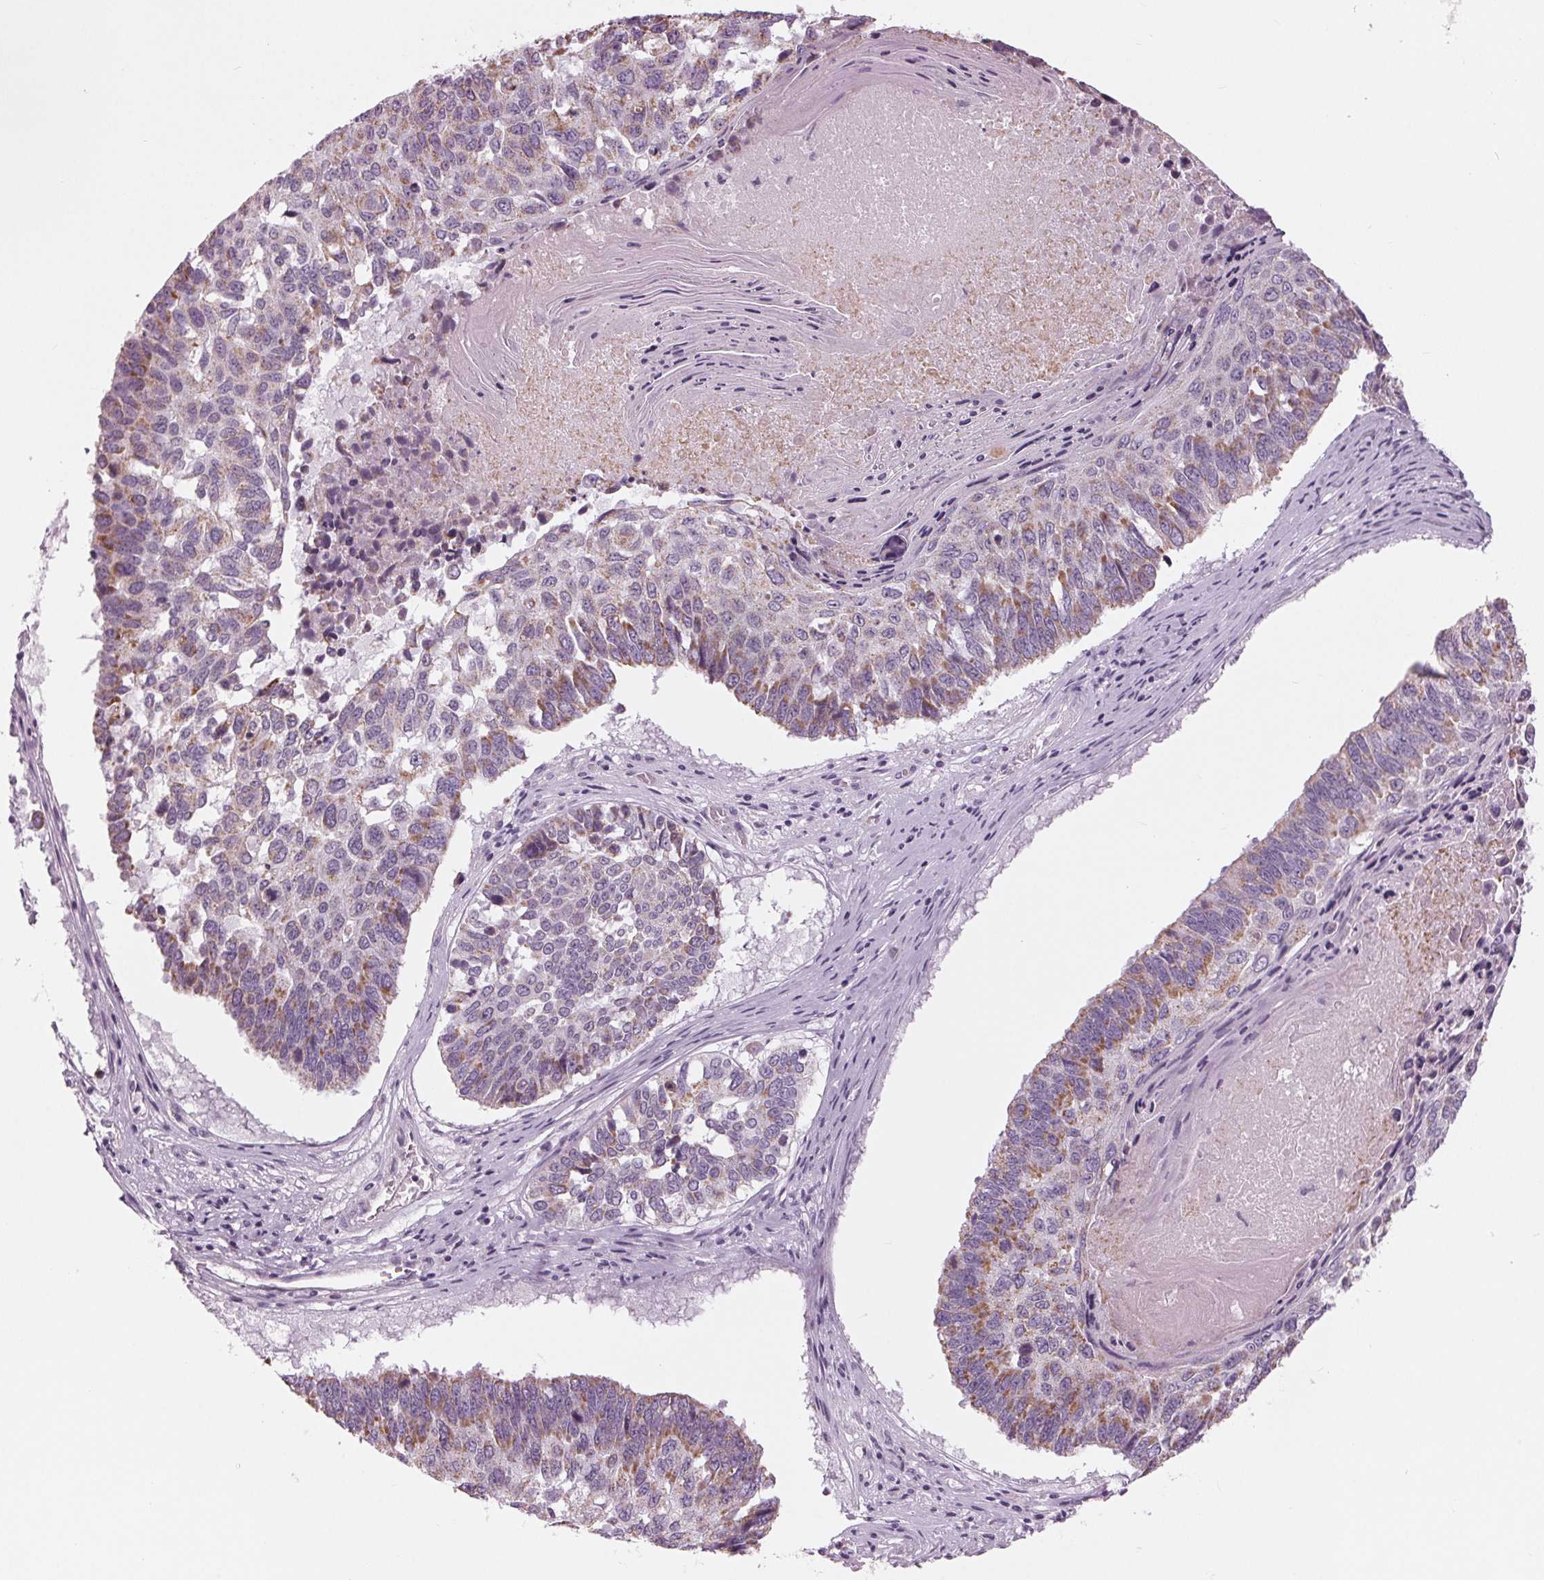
{"staining": {"intensity": "moderate", "quantity": "25%-75%", "location": "cytoplasmic/membranous"}, "tissue": "lung cancer", "cell_type": "Tumor cells", "image_type": "cancer", "snomed": [{"axis": "morphology", "description": "Squamous cell carcinoma, NOS"}, {"axis": "topography", "description": "Lung"}], "caption": "A photomicrograph showing moderate cytoplasmic/membranous positivity in approximately 25%-75% of tumor cells in squamous cell carcinoma (lung), as visualized by brown immunohistochemical staining.", "gene": "SAMD4A", "patient": {"sex": "male", "age": 73}}